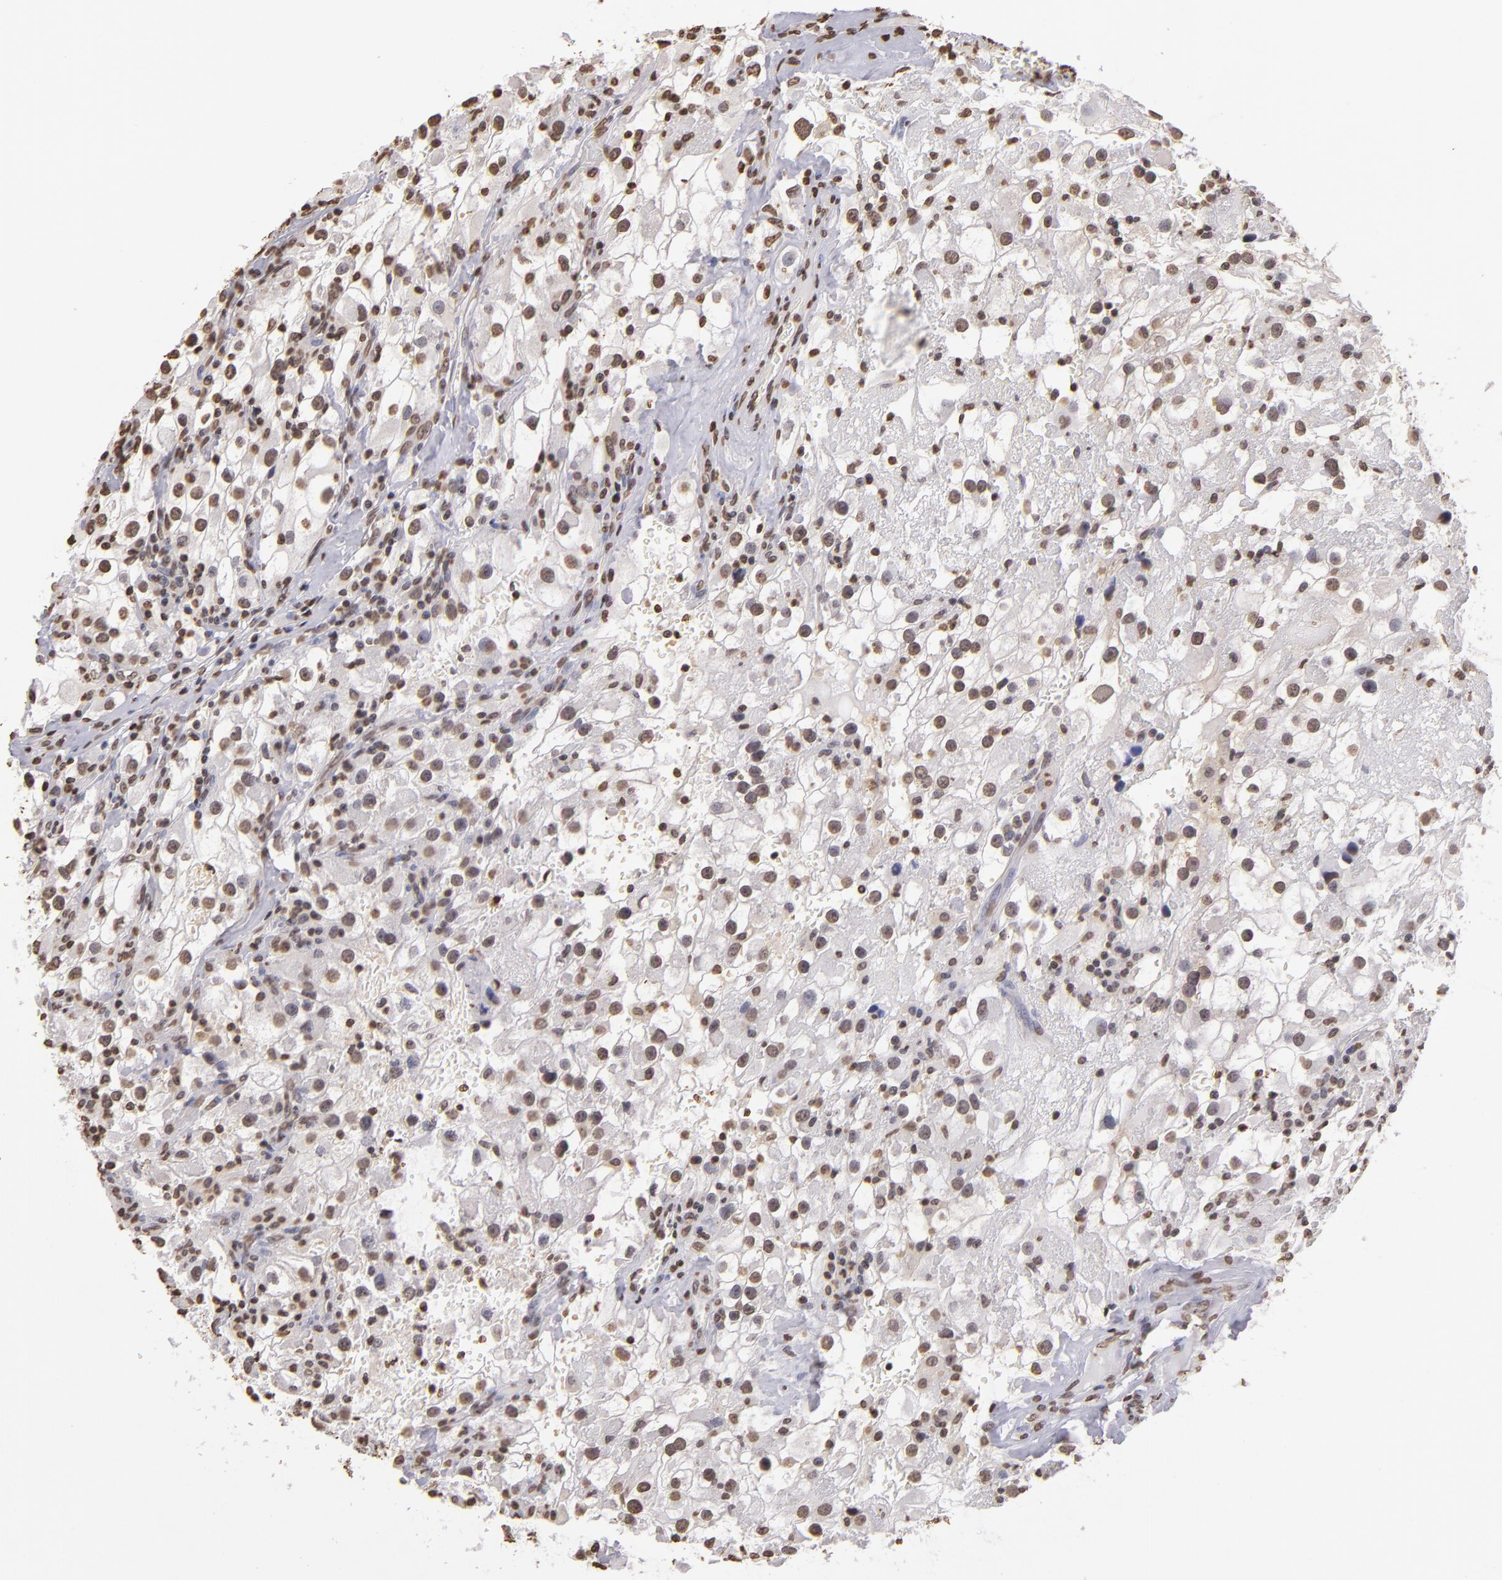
{"staining": {"intensity": "moderate", "quantity": "<25%", "location": "nuclear"}, "tissue": "renal cancer", "cell_type": "Tumor cells", "image_type": "cancer", "snomed": [{"axis": "morphology", "description": "Adenocarcinoma, NOS"}, {"axis": "topography", "description": "Kidney"}], "caption": "High-magnification brightfield microscopy of renal adenocarcinoma stained with DAB (brown) and counterstained with hematoxylin (blue). tumor cells exhibit moderate nuclear staining is identified in about<25% of cells.", "gene": "LBX1", "patient": {"sex": "female", "age": 52}}